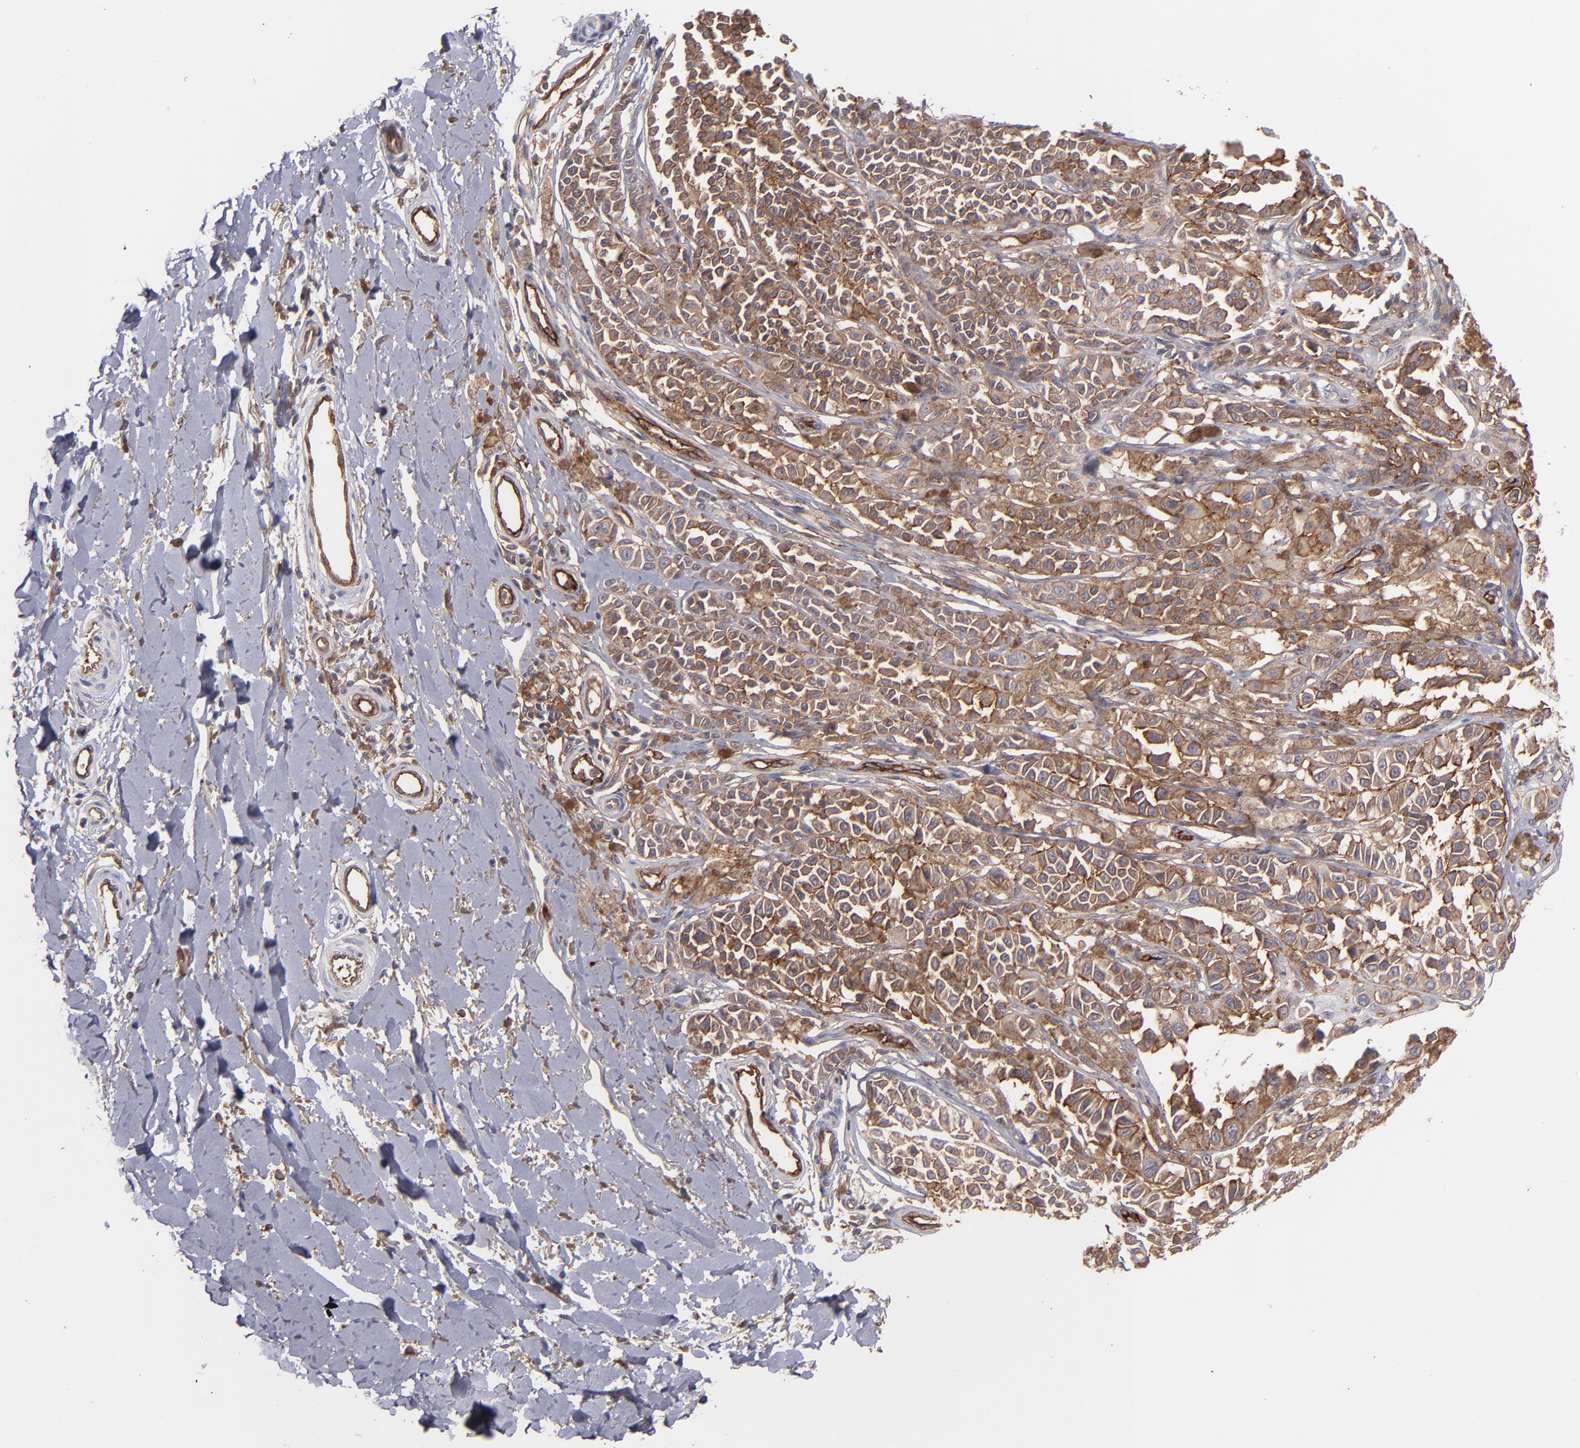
{"staining": {"intensity": "moderate", "quantity": ">75%", "location": "cytoplasmic/membranous"}, "tissue": "melanoma", "cell_type": "Tumor cells", "image_type": "cancer", "snomed": [{"axis": "morphology", "description": "Malignant melanoma, NOS"}, {"axis": "topography", "description": "Skin"}], "caption": "Protein staining by immunohistochemistry reveals moderate cytoplasmic/membranous positivity in approximately >75% of tumor cells in melanoma.", "gene": "ICAM1", "patient": {"sex": "female", "age": 38}}